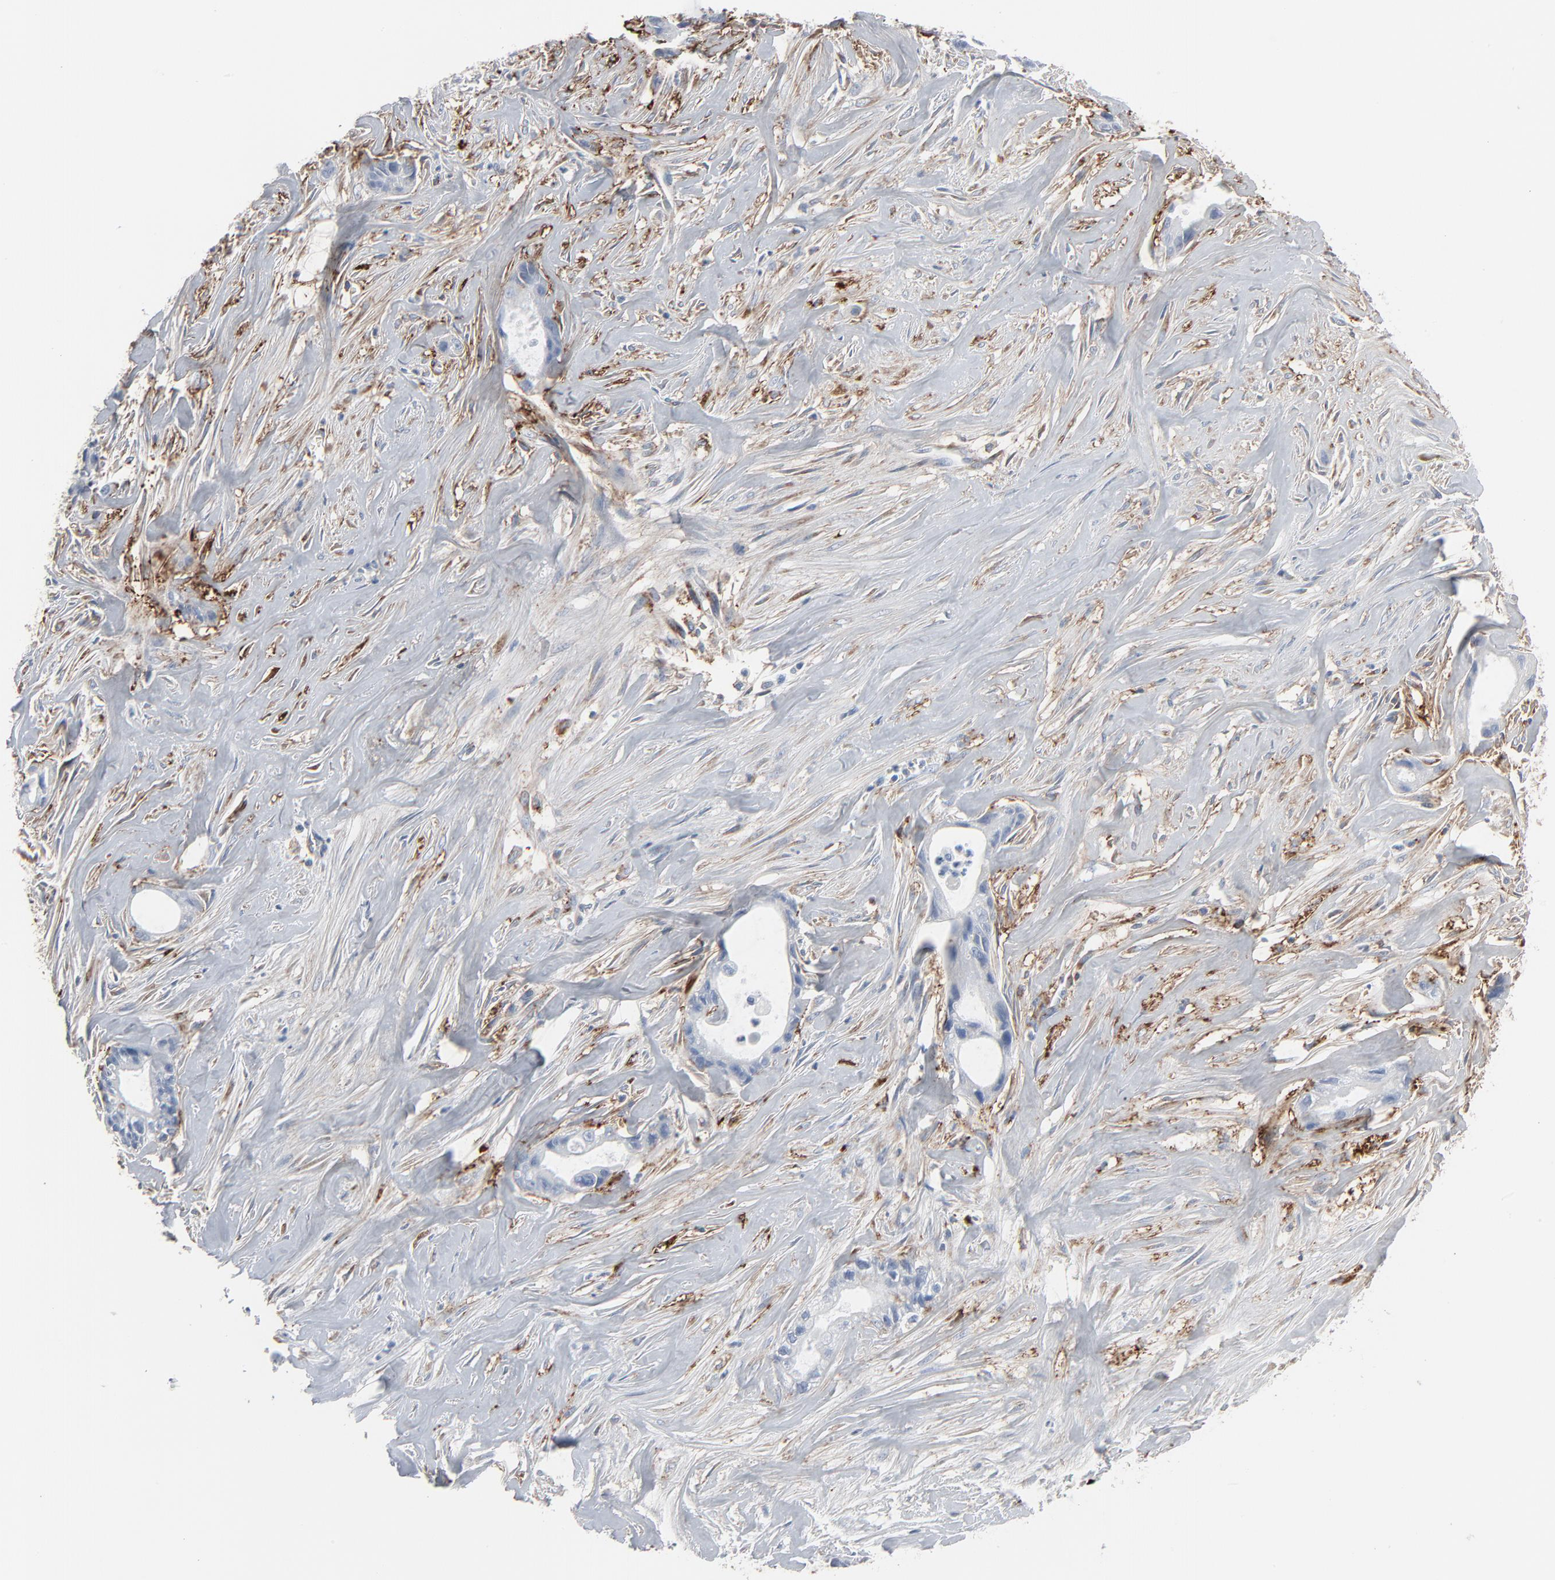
{"staining": {"intensity": "weak", "quantity": "<25%", "location": "cytoplasmic/membranous"}, "tissue": "liver cancer", "cell_type": "Tumor cells", "image_type": "cancer", "snomed": [{"axis": "morphology", "description": "Cholangiocarcinoma"}, {"axis": "topography", "description": "Liver"}], "caption": "An image of cholangiocarcinoma (liver) stained for a protein demonstrates no brown staining in tumor cells.", "gene": "BGN", "patient": {"sex": "female", "age": 55}}